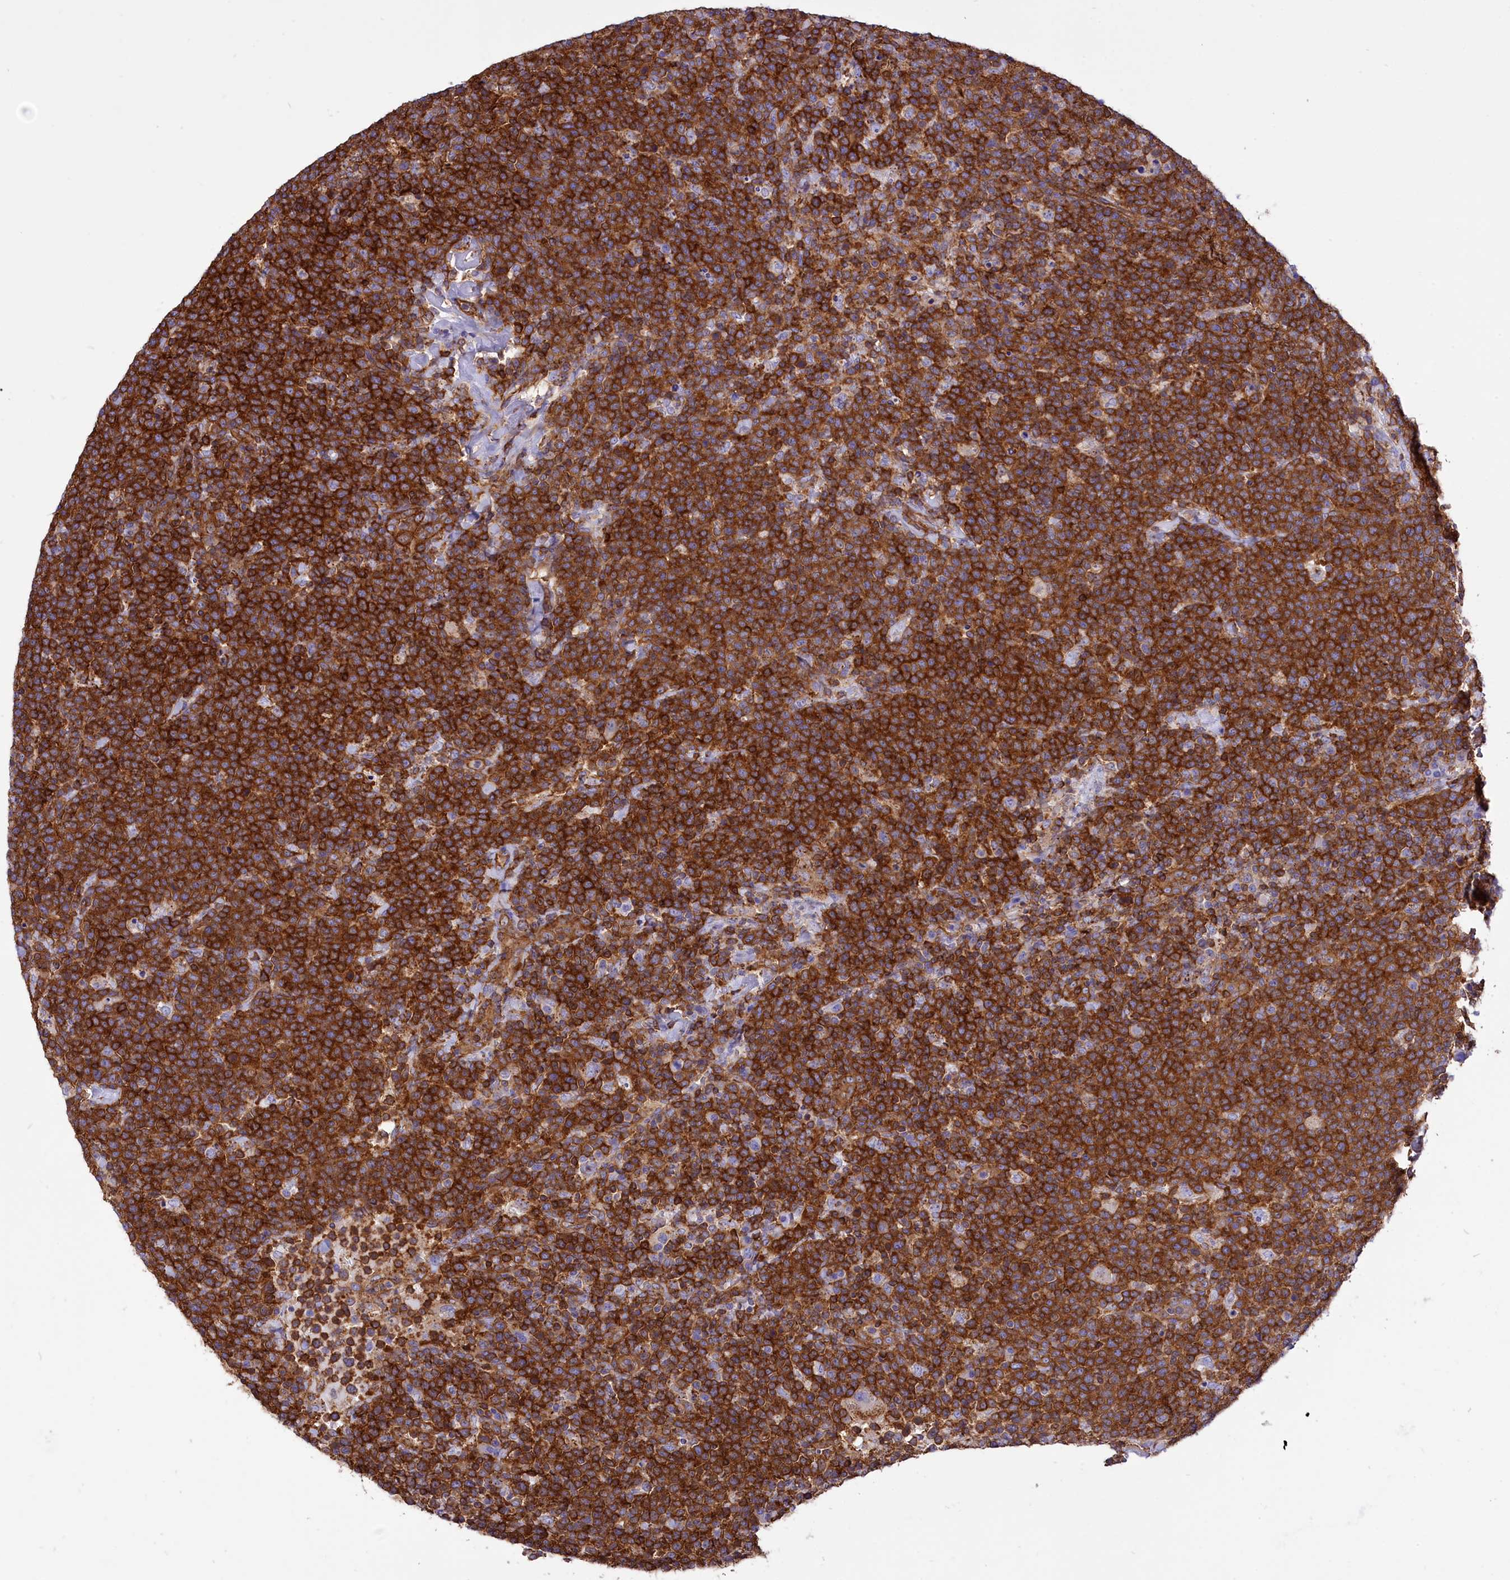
{"staining": {"intensity": "strong", "quantity": ">75%", "location": "cytoplasmic/membranous"}, "tissue": "lymphoma", "cell_type": "Tumor cells", "image_type": "cancer", "snomed": [{"axis": "morphology", "description": "Malignant lymphoma, non-Hodgkin's type, High grade"}, {"axis": "topography", "description": "Lymph node"}], "caption": "A histopathology image showing strong cytoplasmic/membranous expression in approximately >75% of tumor cells in lymphoma, as visualized by brown immunohistochemical staining.", "gene": "SEPTIN9", "patient": {"sex": "male", "age": 61}}